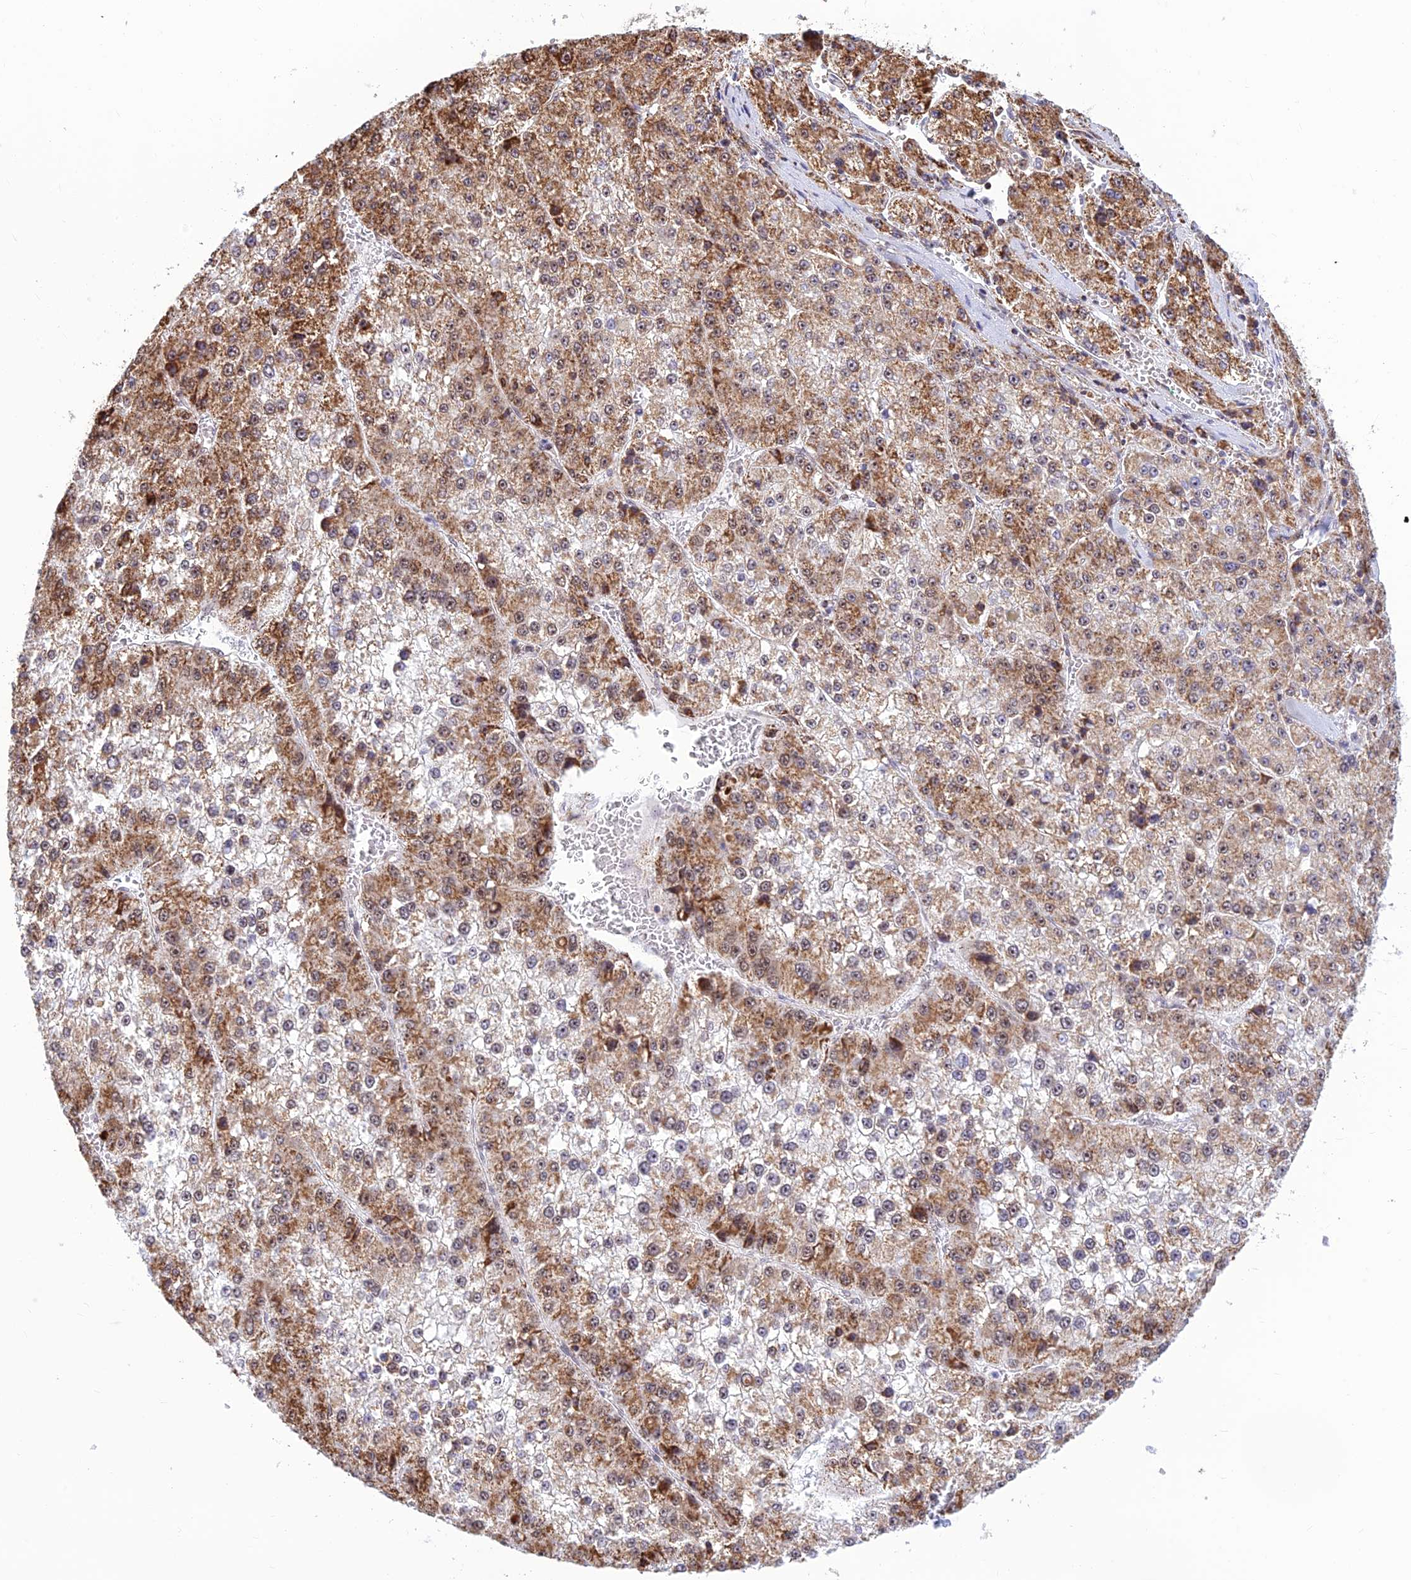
{"staining": {"intensity": "strong", "quantity": "25%-75%", "location": "cytoplasmic/membranous,nuclear"}, "tissue": "liver cancer", "cell_type": "Tumor cells", "image_type": "cancer", "snomed": [{"axis": "morphology", "description": "Carcinoma, Hepatocellular, NOS"}, {"axis": "topography", "description": "Liver"}], "caption": "The image displays staining of liver cancer, revealing strong cytoplasmic/membranous and nuclear protein expression (brown color) within tumor cells.", "gene": "POLR1G", "patient": {"sex": "female", "age": 73}}